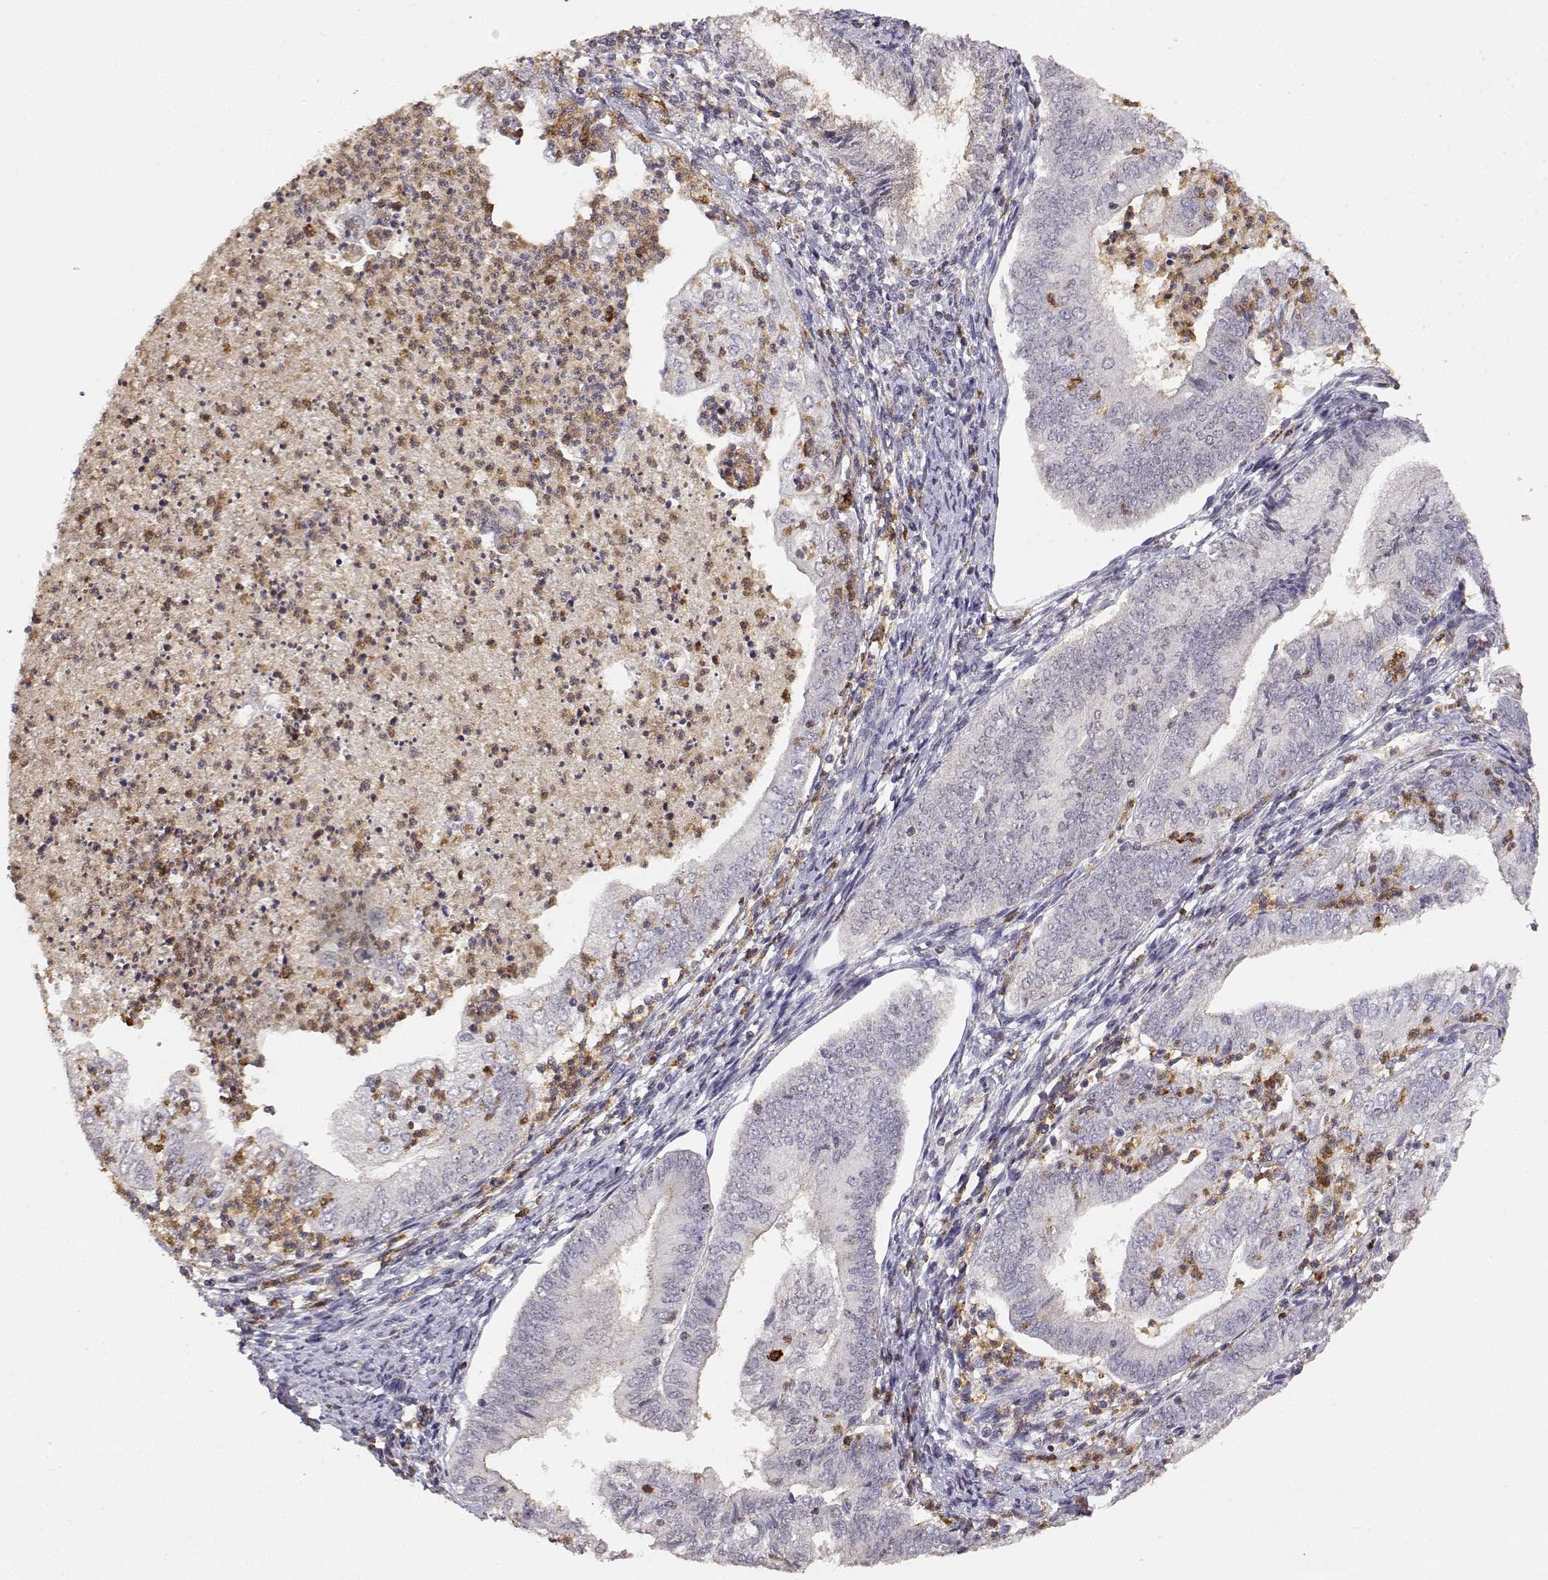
{"staining": {"intensity": "negative", "quantity": "none", "location": "none"}, "tissue": "endometrial cancer", "cell_type": "Tumor cells", "image_type": "cancer", "snomed": [{"axis": "morphology", "description": "Adenocarcinoma, NOS"}, {"axis": "topography", "description": "Endometrium"}], "caption": "Immunohistochemistry of endometrial cancer demonstrates no staining in tumor cells.", "gene": "TNFRSF10C", "patient": {"sex": "female", "age": 55}}